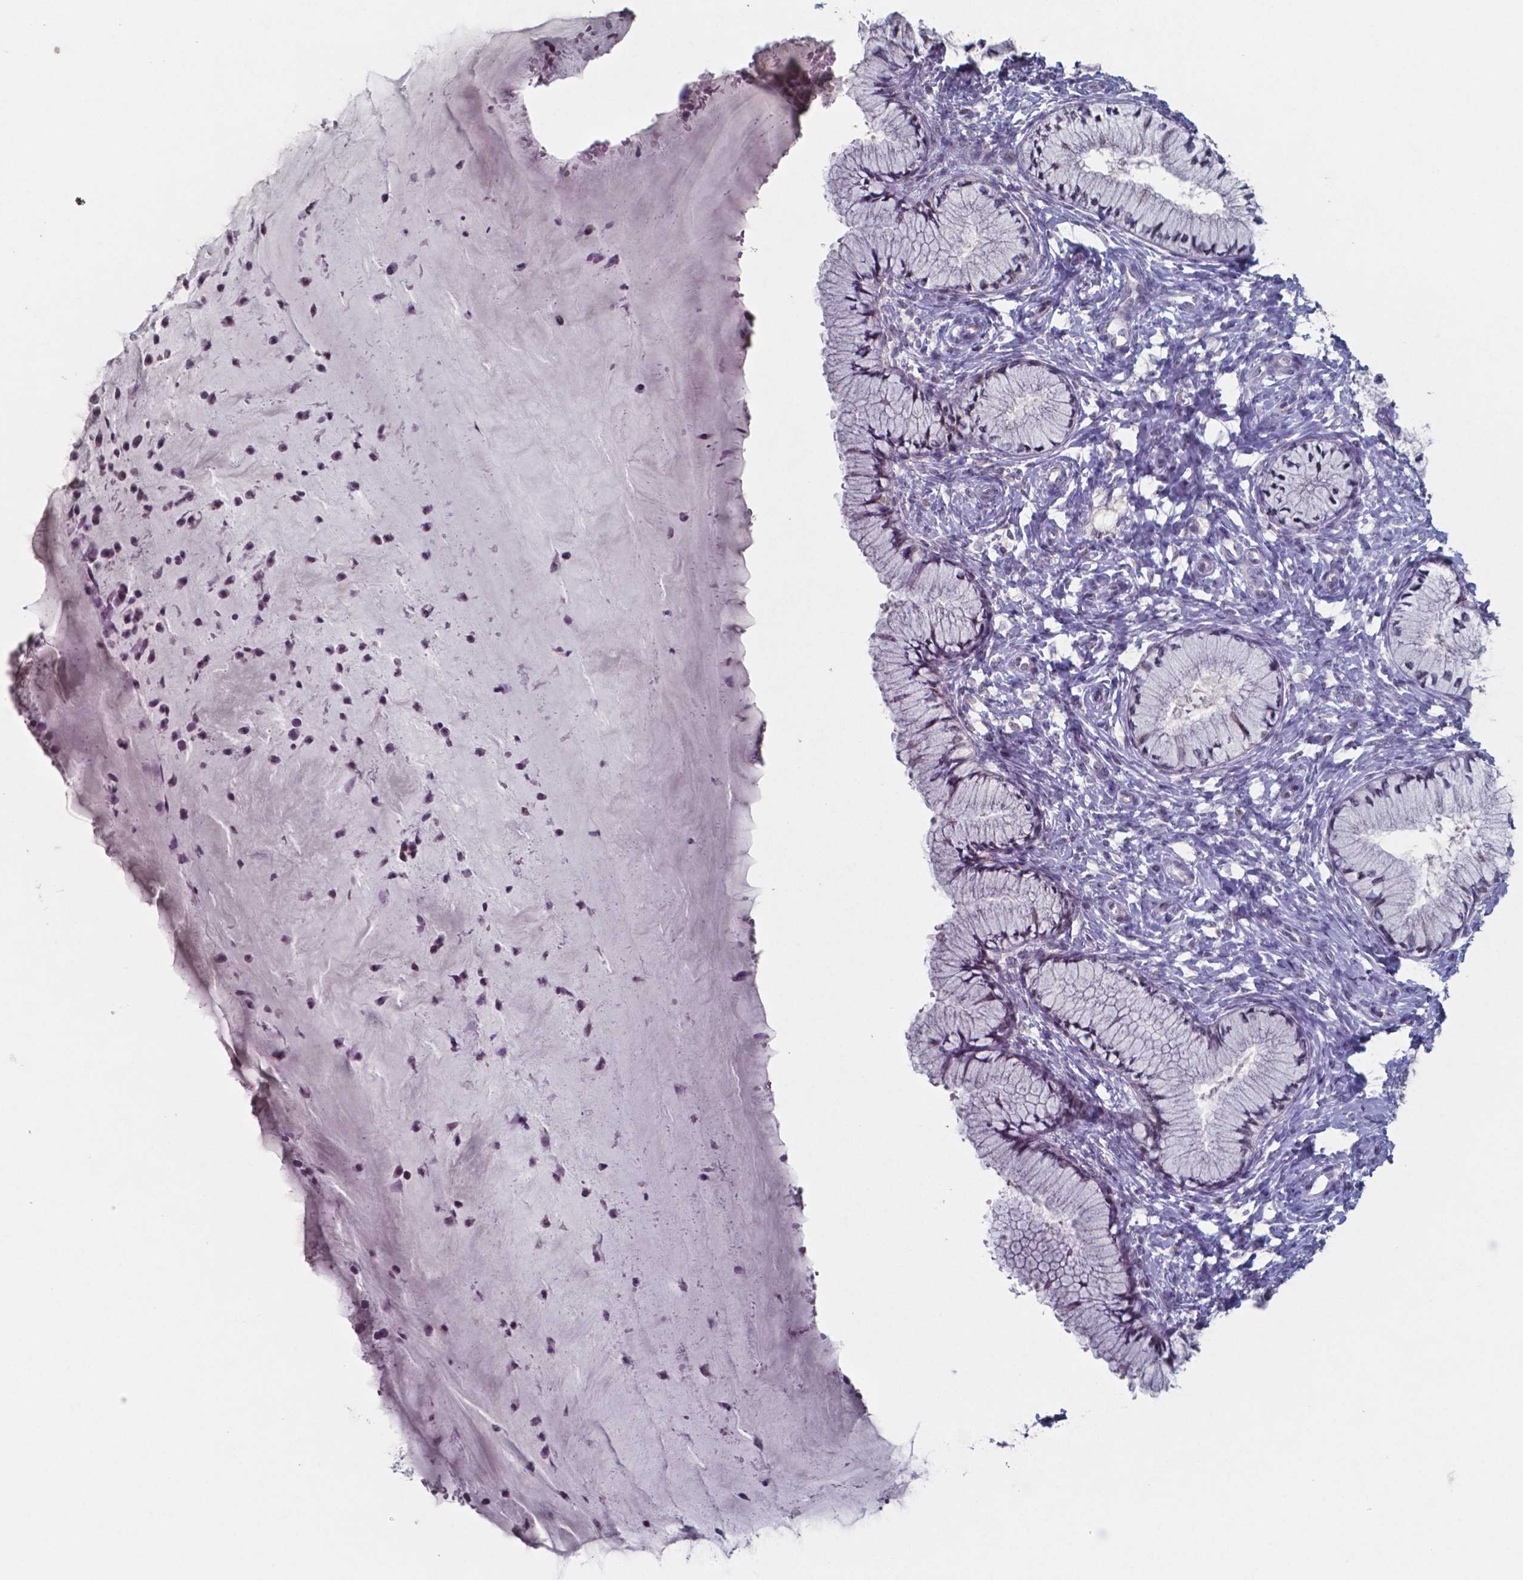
{"staining": {"intensity": "negative", "quantity": "none", "location": "none"}, "tissue": "cervix", "cell_type": "Glandular cells", "image_type": "normal", "snomed": [{"axis": "morphology", "description": "Normal tissue, NOS"}, {"axis": "topography", "description": "Cervix"}], "caption": "This is a micrograph of IHC staining of normal cervix, which shows no positivity in glandular cells. Brightfield microscopy of IHC stained with DAB (3,3'-diaminobenzidine) (brown) and hematoxylin (blue), captured at high magnification.", "gene": "TDP2", "patient": {"sex": "female", "age": 37}}